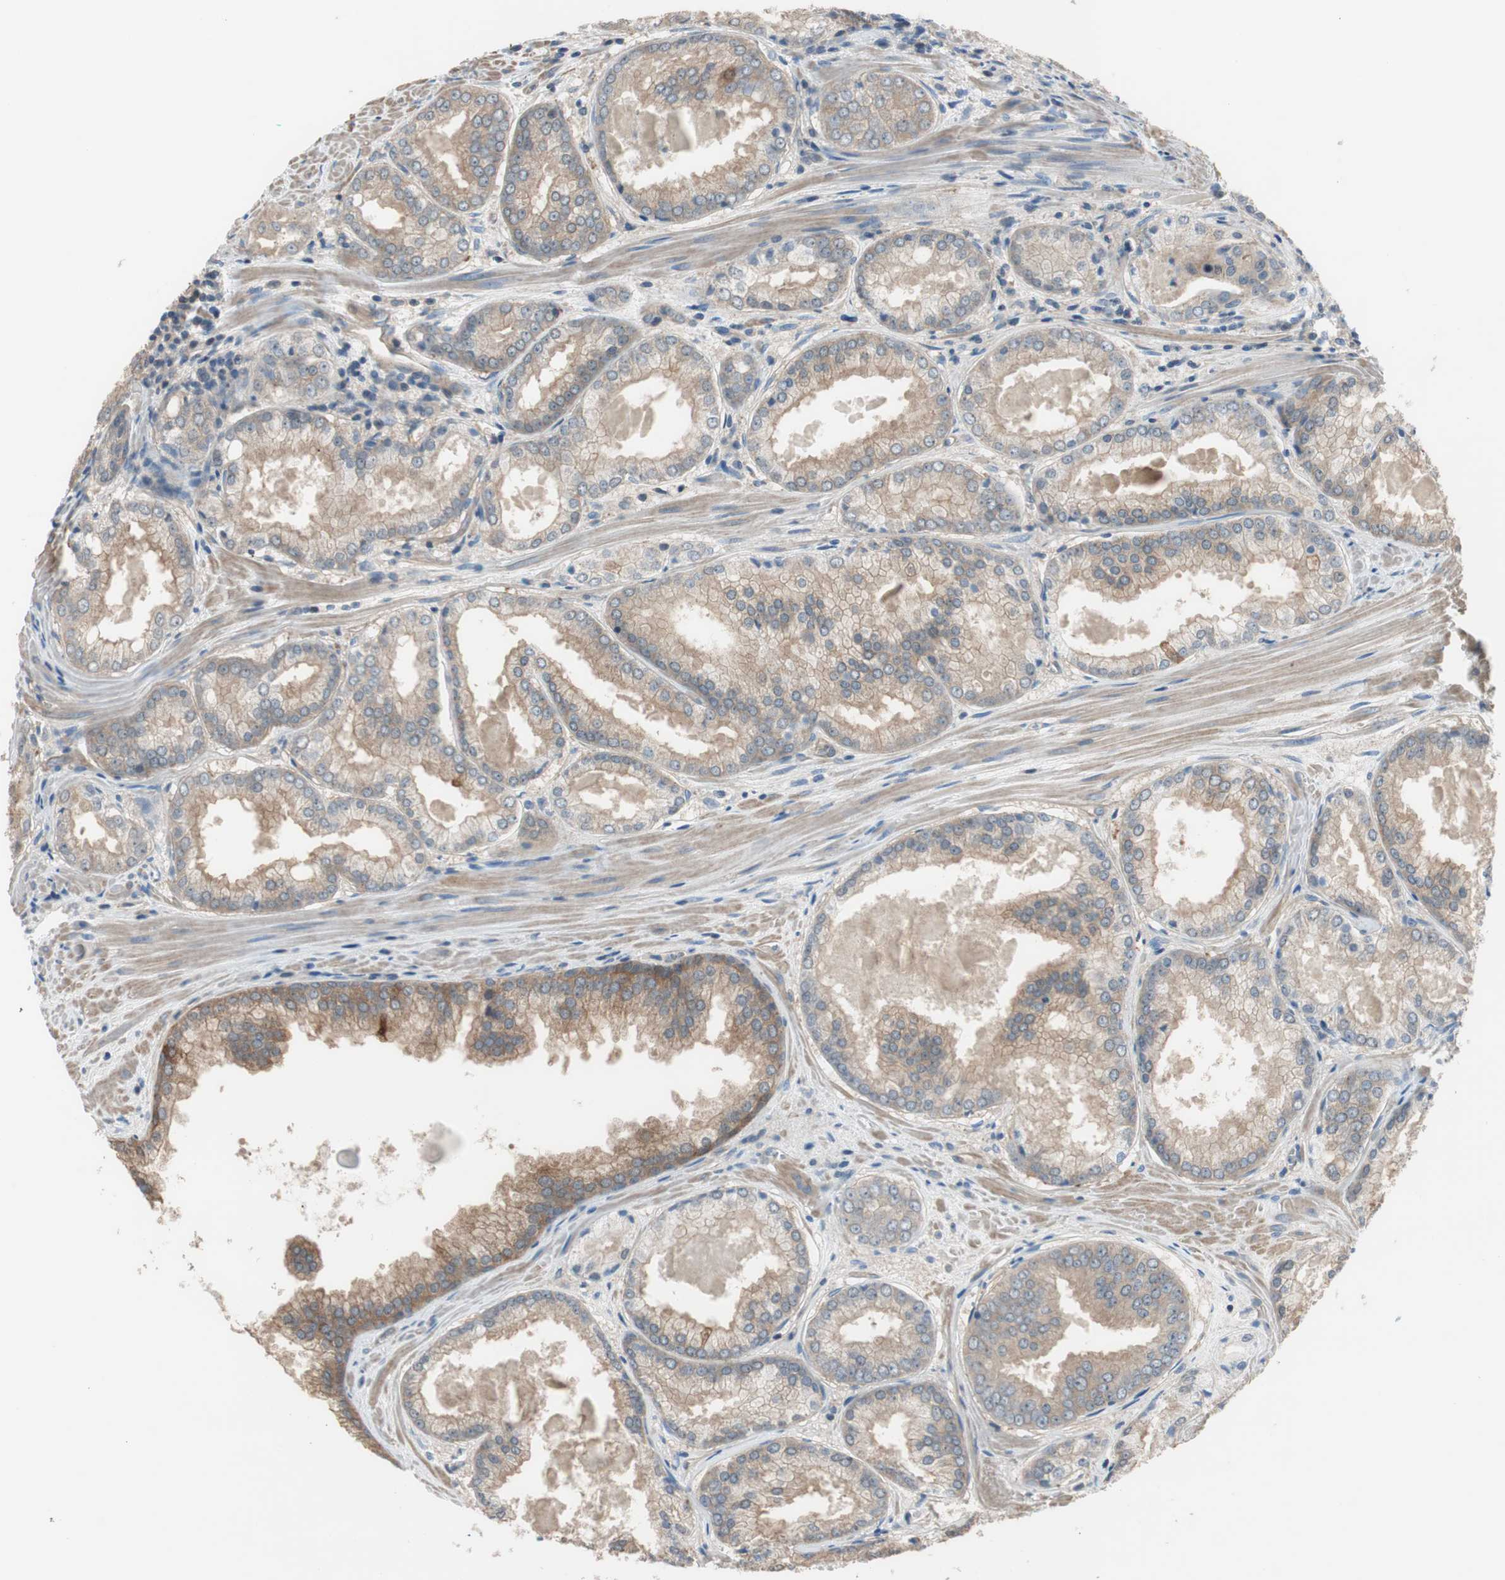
{"staining": {"intensity": "weak", "quantity": ">75%", "location": "cytoplasmic/membranous"}, "tissue": "prostate cancer", "cell_type": "Tumor cells", "image_type": "cancer", "snomed": [{"axis": "morphology", "description": "Adenocarcinoma, Low grade"}, {"axis": "topography", "description": "Prostate"}], "caption": "Approximately >75% of tumor cells in human prostate cancer (low-grade adenocarcinoma) display weak cytoplasmic/membranous protein staining as visualized by brown immunohistochemical staining.", "gene": "CALML3", "patient": {"sex": "male", "age": 64}}